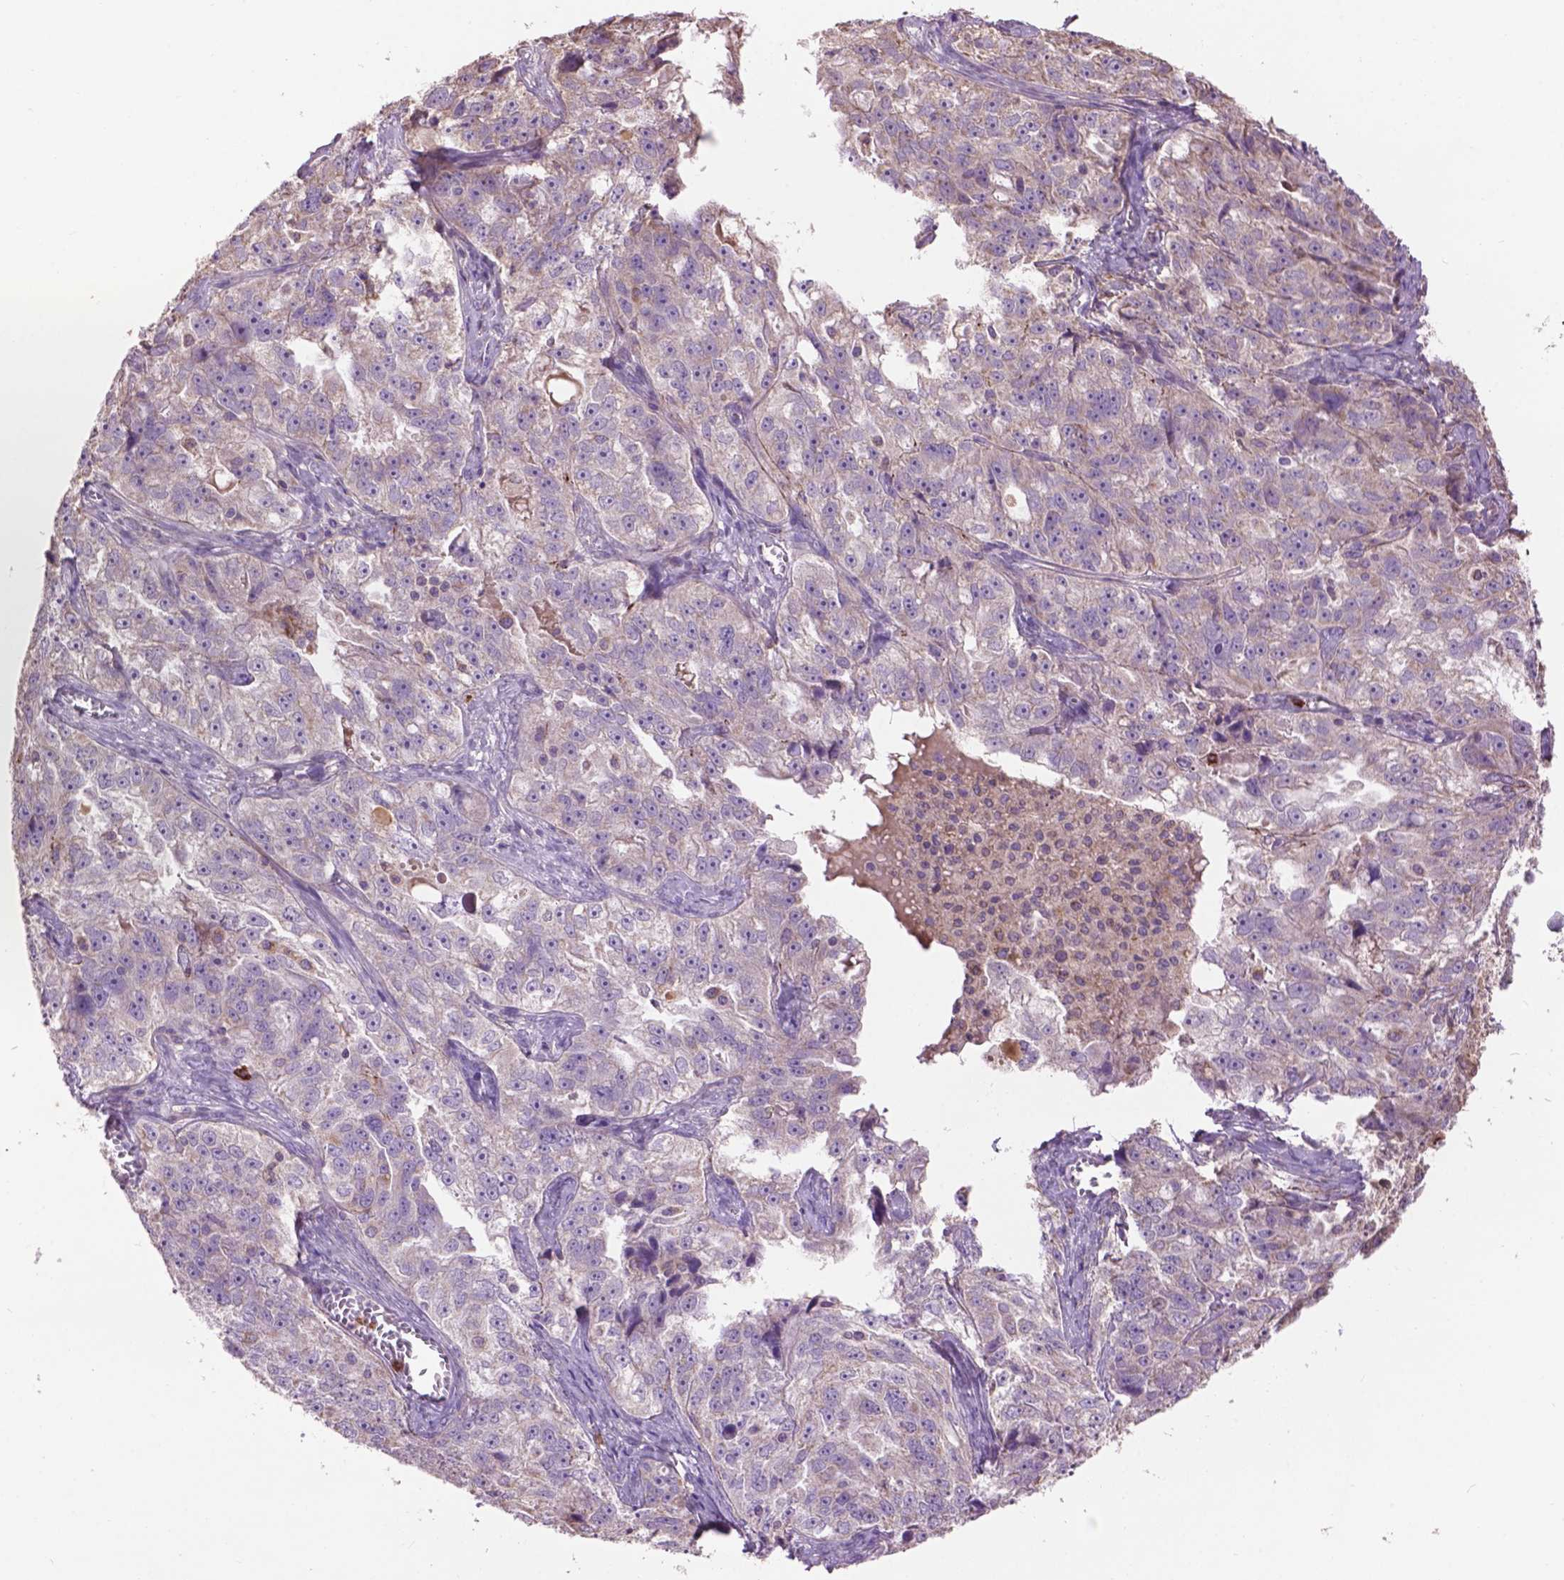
{"staining": {"intensity": "negative", "quantity": "none", "location": "none"}, "tissue": "ovarian cancer", "cell_type": "Tumor cells", "image_type": "cancer", "snomed": [{"axis": "morphology", "description": "Cystadenocarcinoma, serous, NOS"}, {"axis": "topography", "description": "Ovary"}], "caption": "This is a image of immunohistochemistry staining of ovarian serous cystadenocarcinoma, which shows no expression in tumor cells.", "gene": "LRRC3C", "patient": {"sex": "female", "age": 51}}